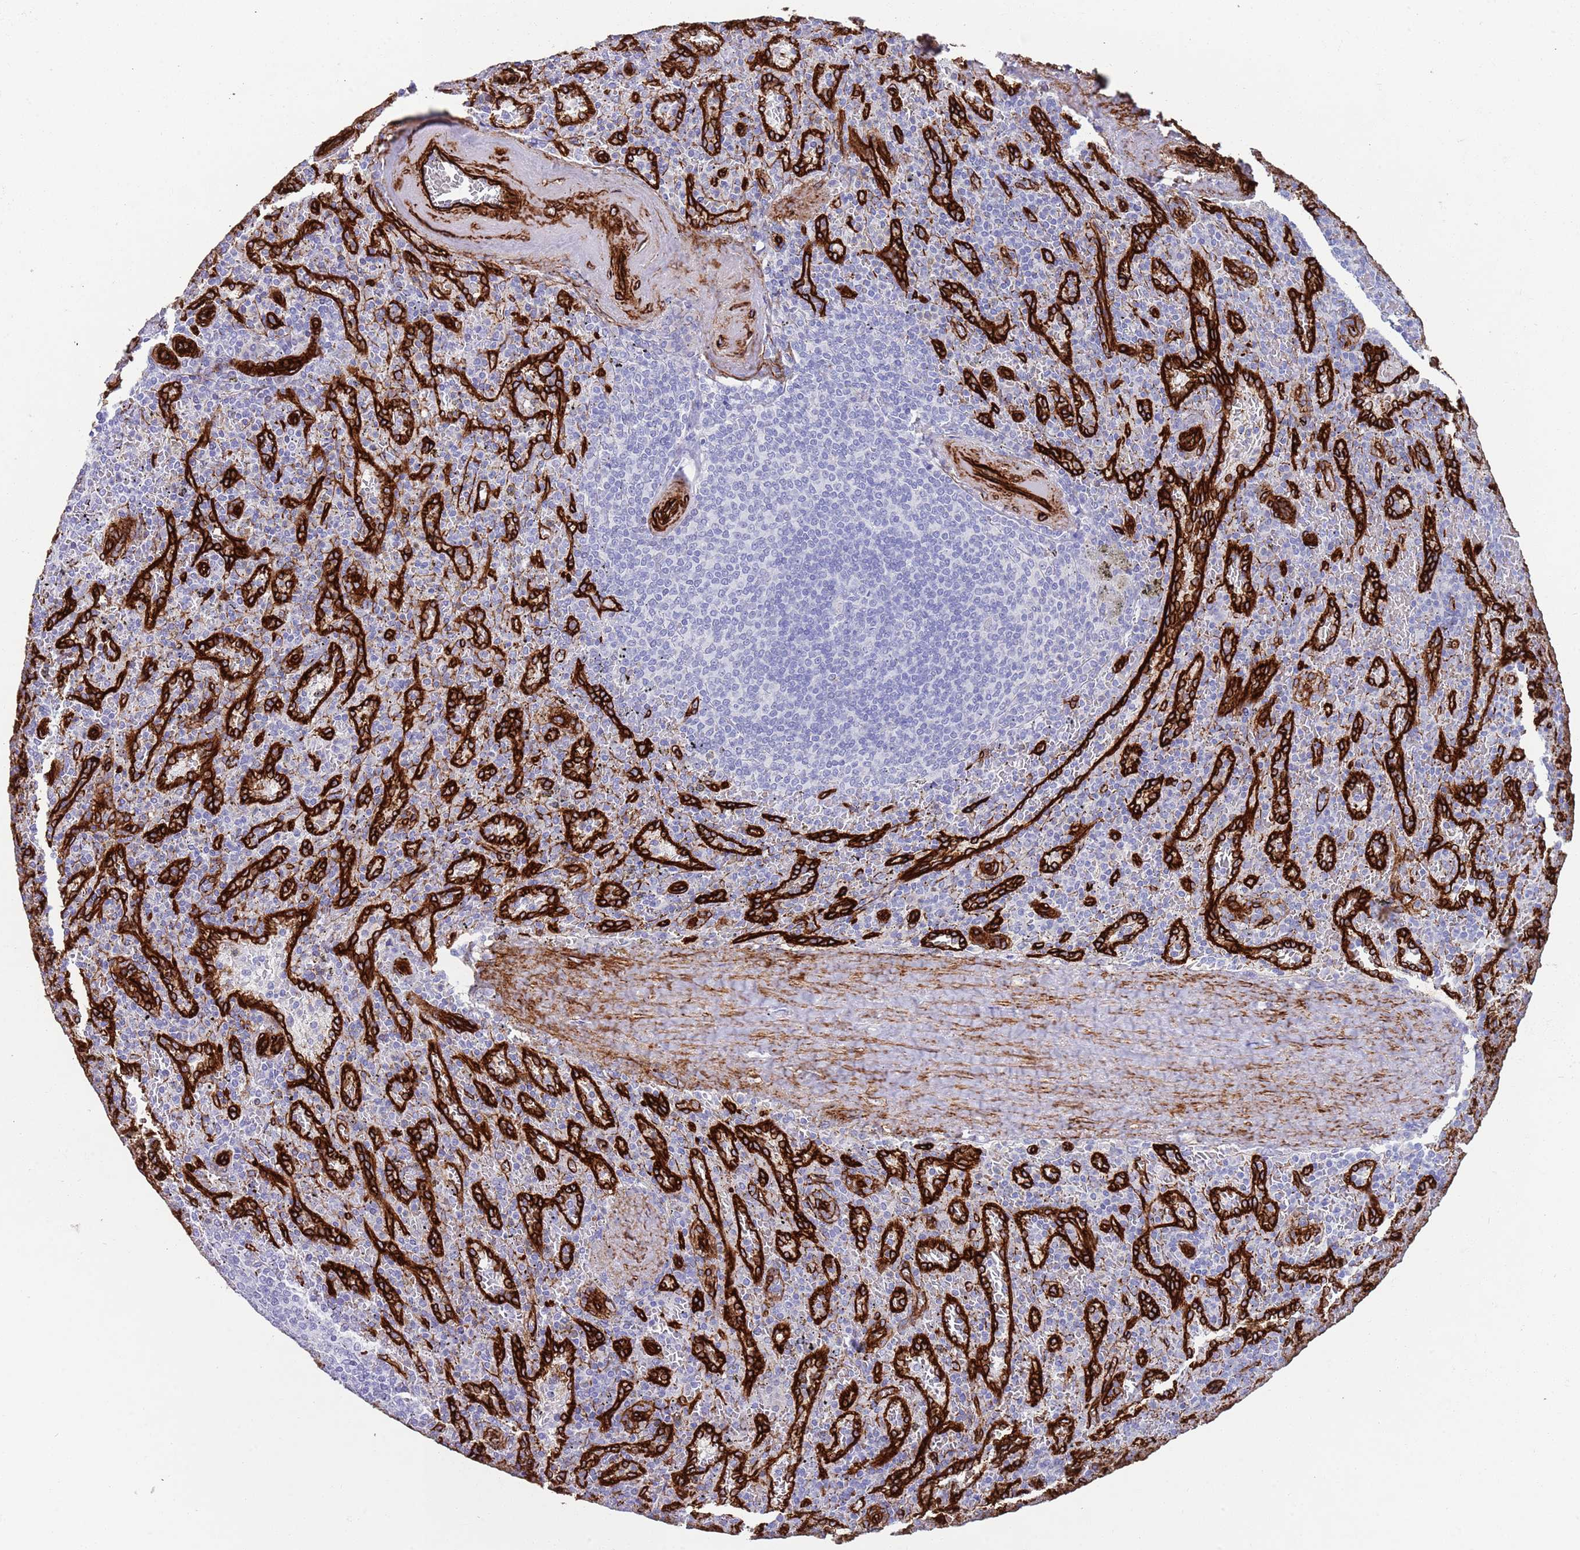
{"staining": {"intensity": "negative", "quantity": "none", "location": "none"}, "tissue": "spleen", "cell_type": "Cells in red pulp", "image_type": "normal", "snomed": [{"axis": "morphology", "description": "Normal tissue, NOS"}, {"axis": "topography", "description": "Spleen"}], "caption": "Cells in red pulp are negative for brown protein staining in normal spleen. The staining was performed using DAB (3,3'-diaminobenzidine) to visualize the protein expression in brown, while the nuclei were stained in blue with hematoxylin (Magnification: 20x).", "gene": "CAV2", "patient": {"sex": "male", "age": 82}}